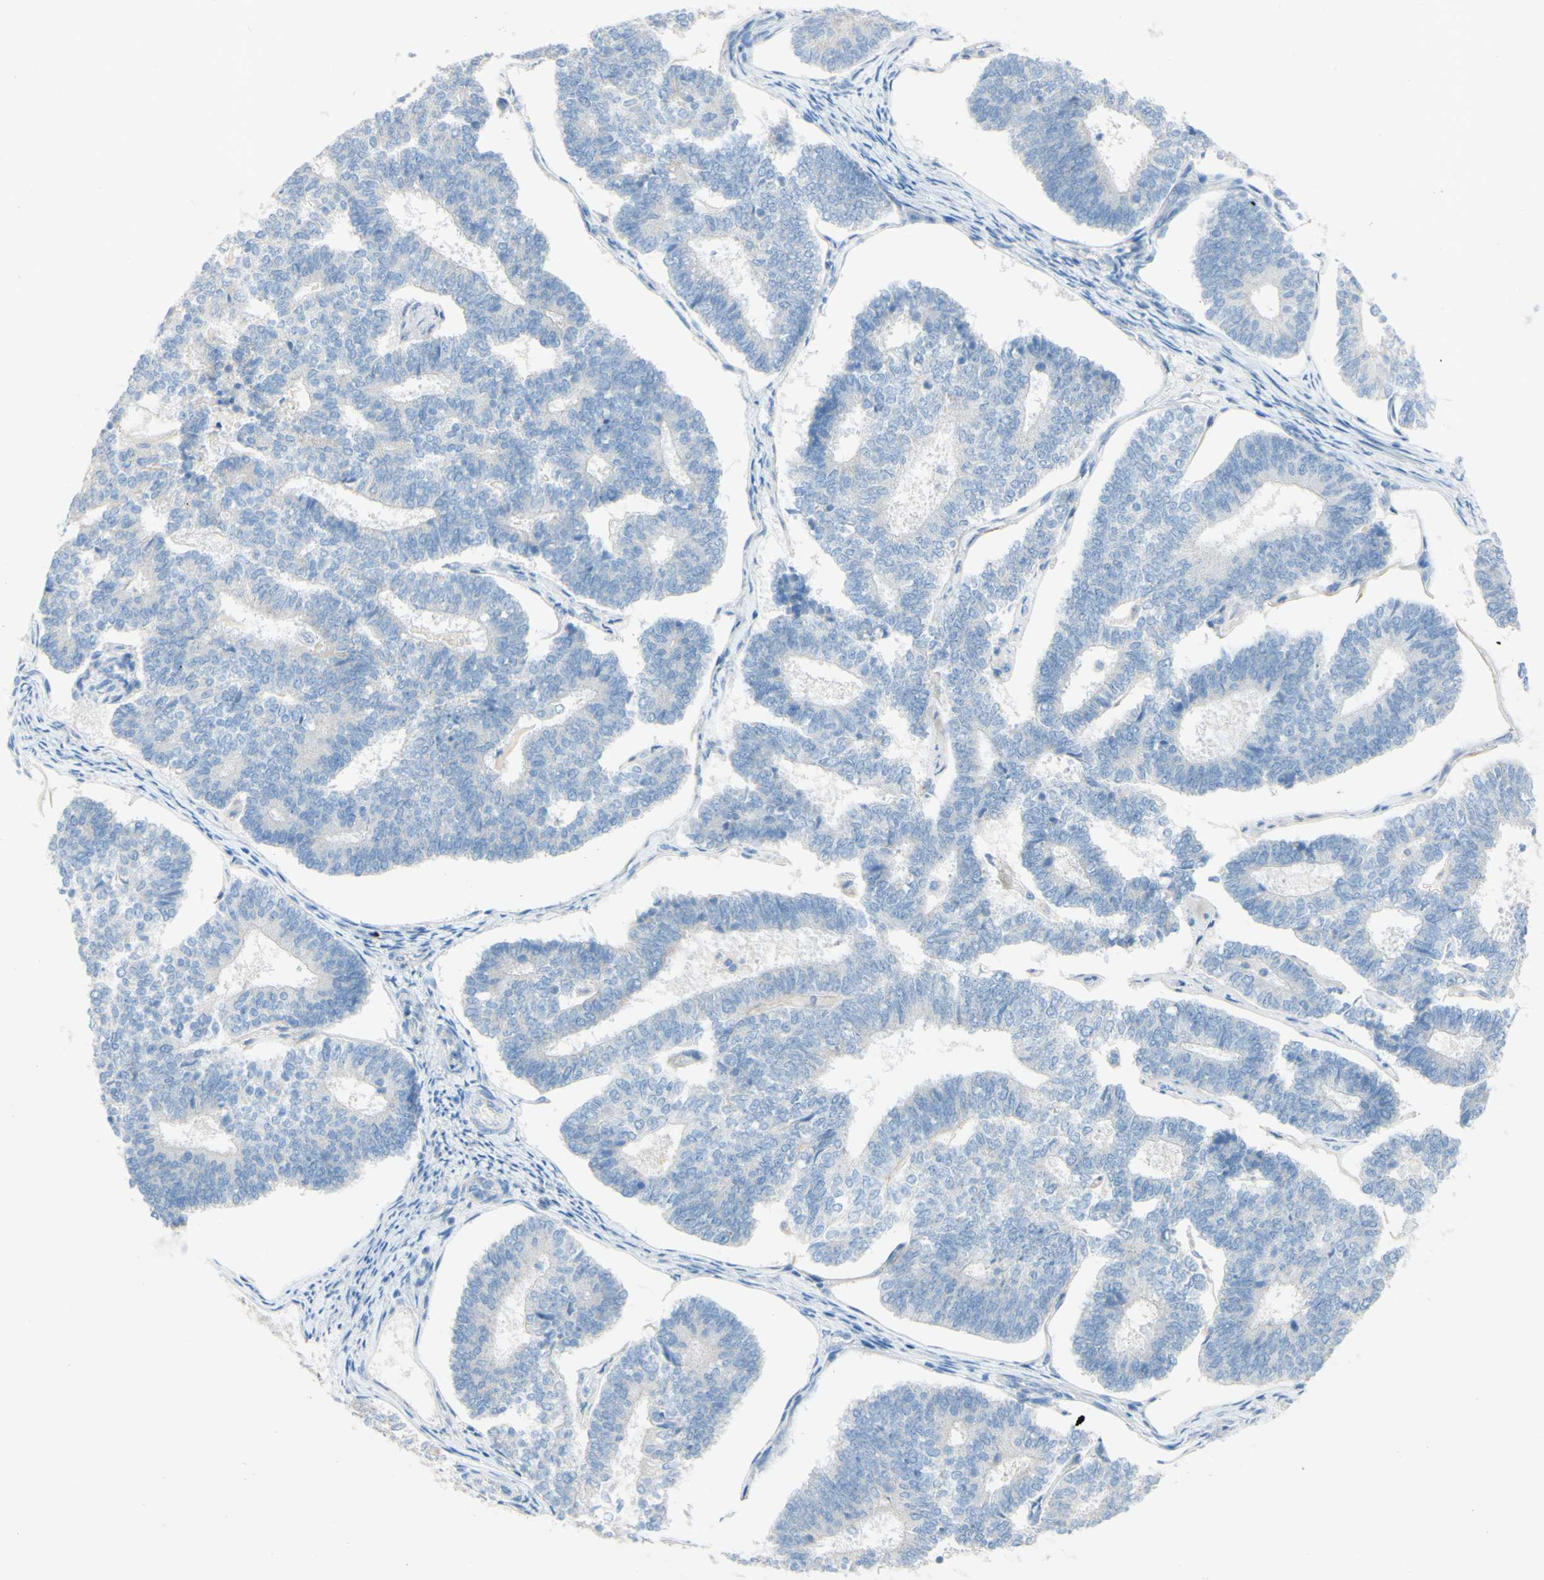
{"staining": {"intensity": "negative", "quantity": "none", "location": "none"}, "tissue": "endometrial cancer", "cell_type": "Tumor cells", "image_type": "cancer", "snomed": [{"axis": "morphology", "description": "Adenocarcinoma, NOS"}, {"axis": "topography", "description": "Endometrium"}], "caption": "Immunohistochemical staining of adenocarcinoma (endometrial) displays no significant staining in tumor cells. (Brightfield microscopy of DAB immunohistochemistry (IHC) at high magnification).", "gene": "ACADL", "patient": {"sex": "female", "age": 70}}